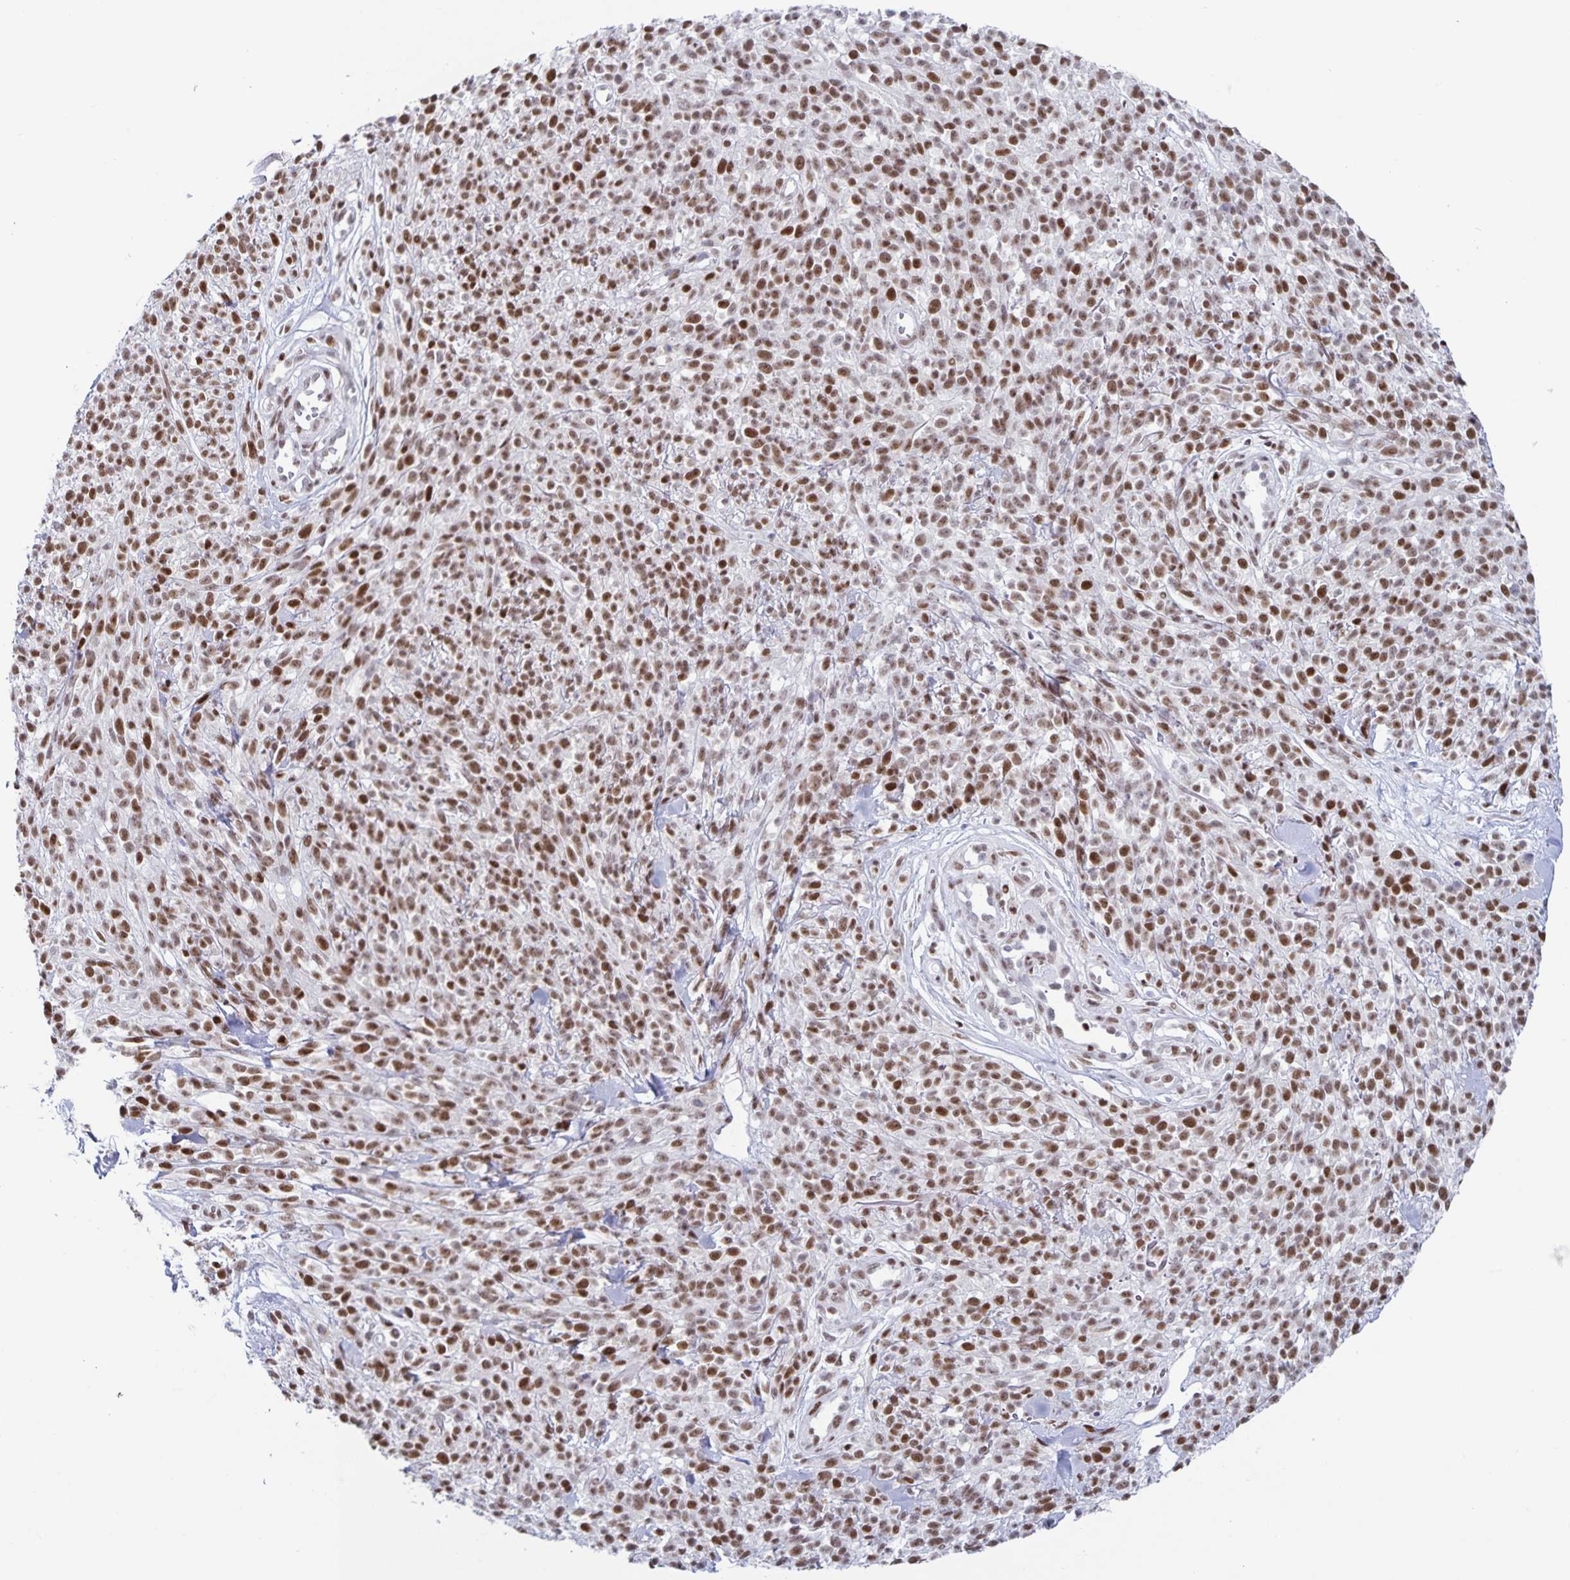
{"staining": {"intensity": "moderate", "quantity": ">75%", "location": "nuclear"}, "tissue": "melanoma", "cell_type": "Tumor cells", "image_type": "cancer", "snomed": [{"axis": "morphology", "description": "Malignant melanoma, NOS"}, {"axis": "topography", "description": "Skin"}, {"axis": "topography", "description": "Skin of trunk"}], "caption": "This image demonstrates IHC staining of human malignant melanoma, with medium moderate nuclear positivity in approximately >75% of tumor cells.", "gene": "JUND", "patient": {"sex": "male", "age": 74}}